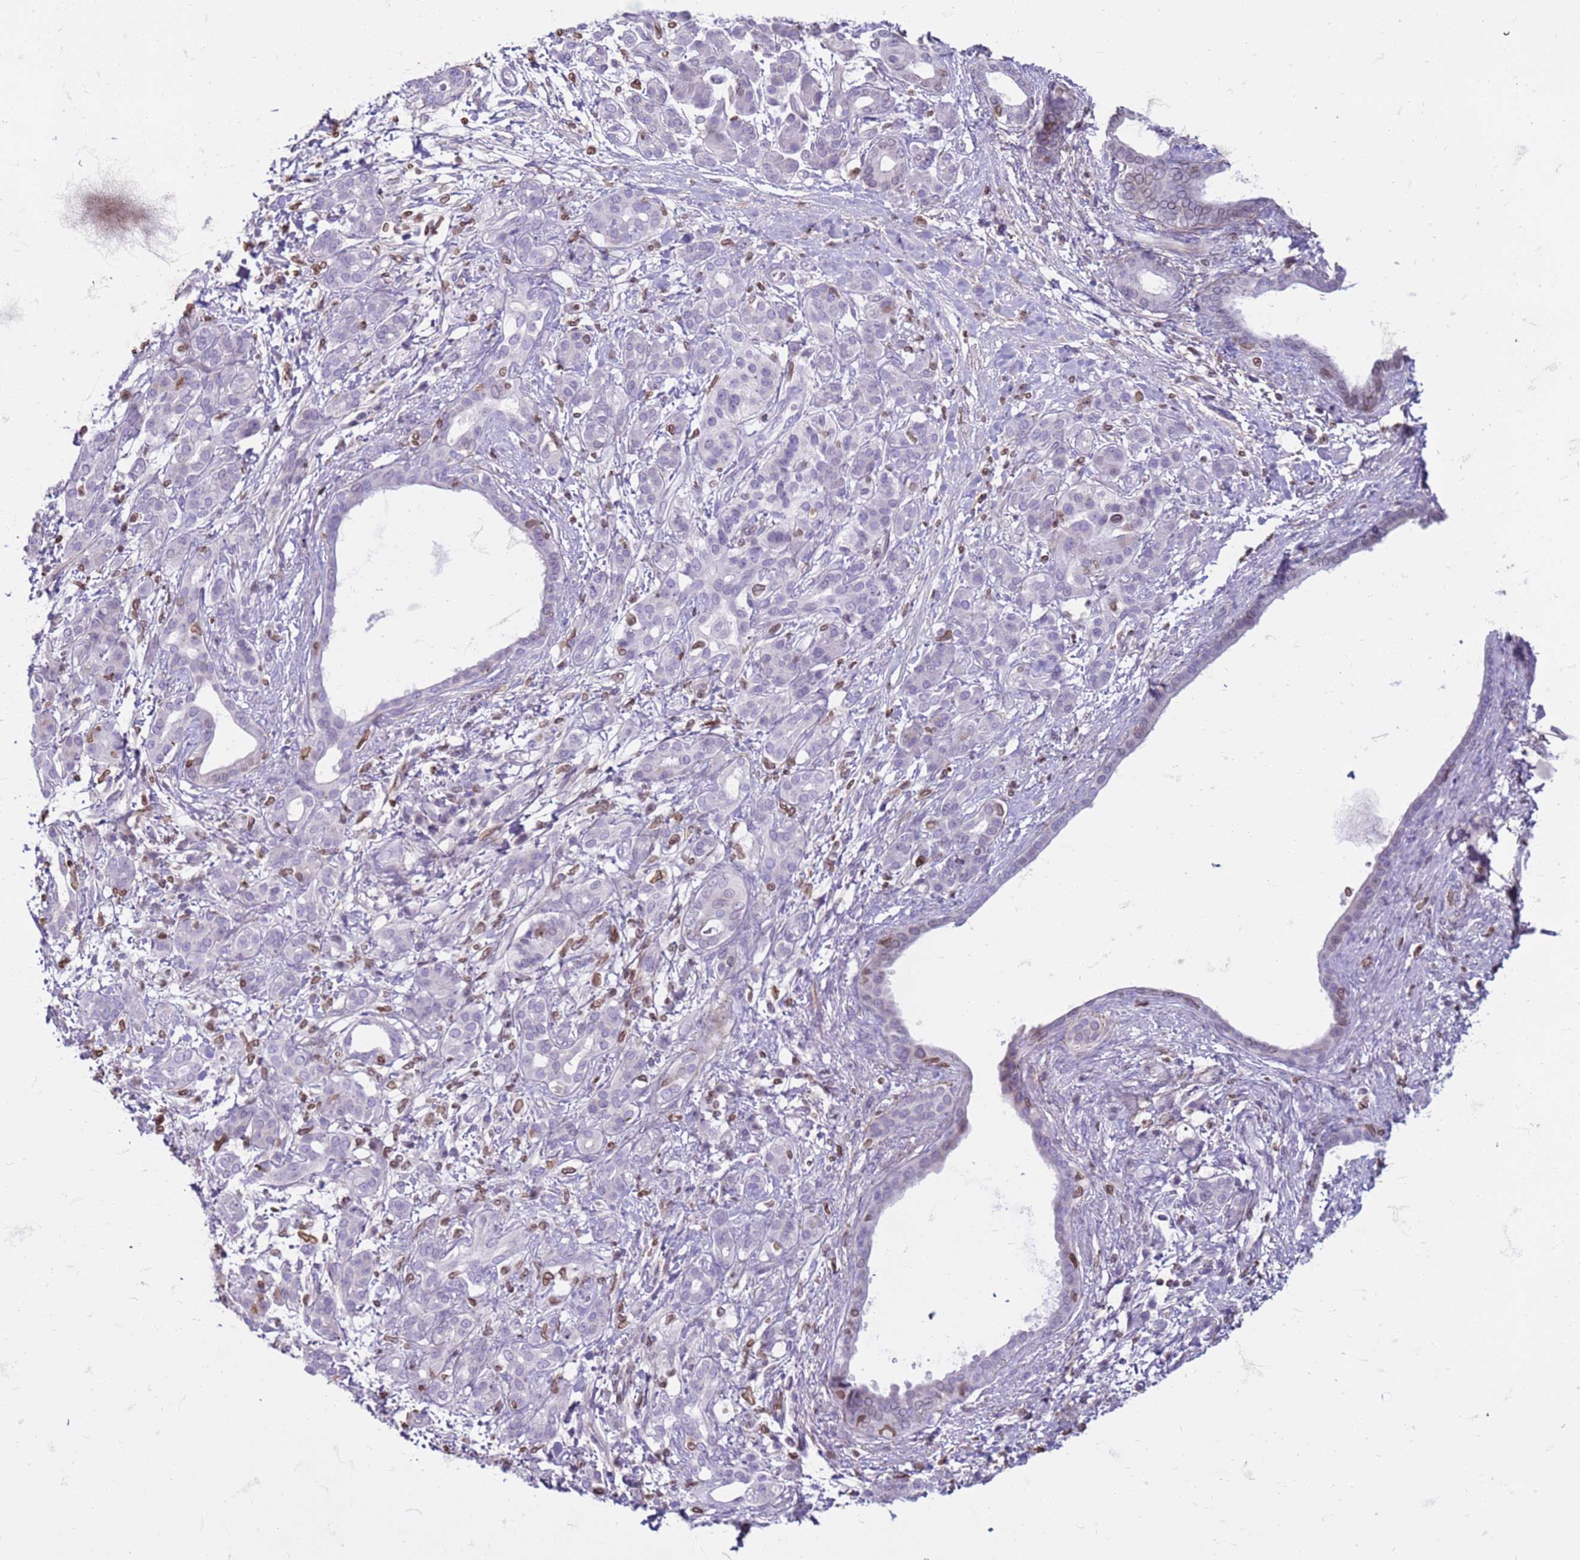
{"staining": {"intensity": "weak", "quantity": "<25%", "location": "cytoplasmic/membranous,nuclear"}, "tissue": "pancreatic cancer", "cell_type": "Tumor cells", "image_type": "cancer", "snomed": [{"axis": "morphology", "description": "Adenocarcinoma, NOS"}, {"axis": "topography", "description": "Pancreas"}], "caption": "Pancreatic adenocarcinoma was stained to show a protein in brown. There is no significant staining in tumor cells.", "gene": "METTL25B", "patient": {"sex": "female", "age": 55}}